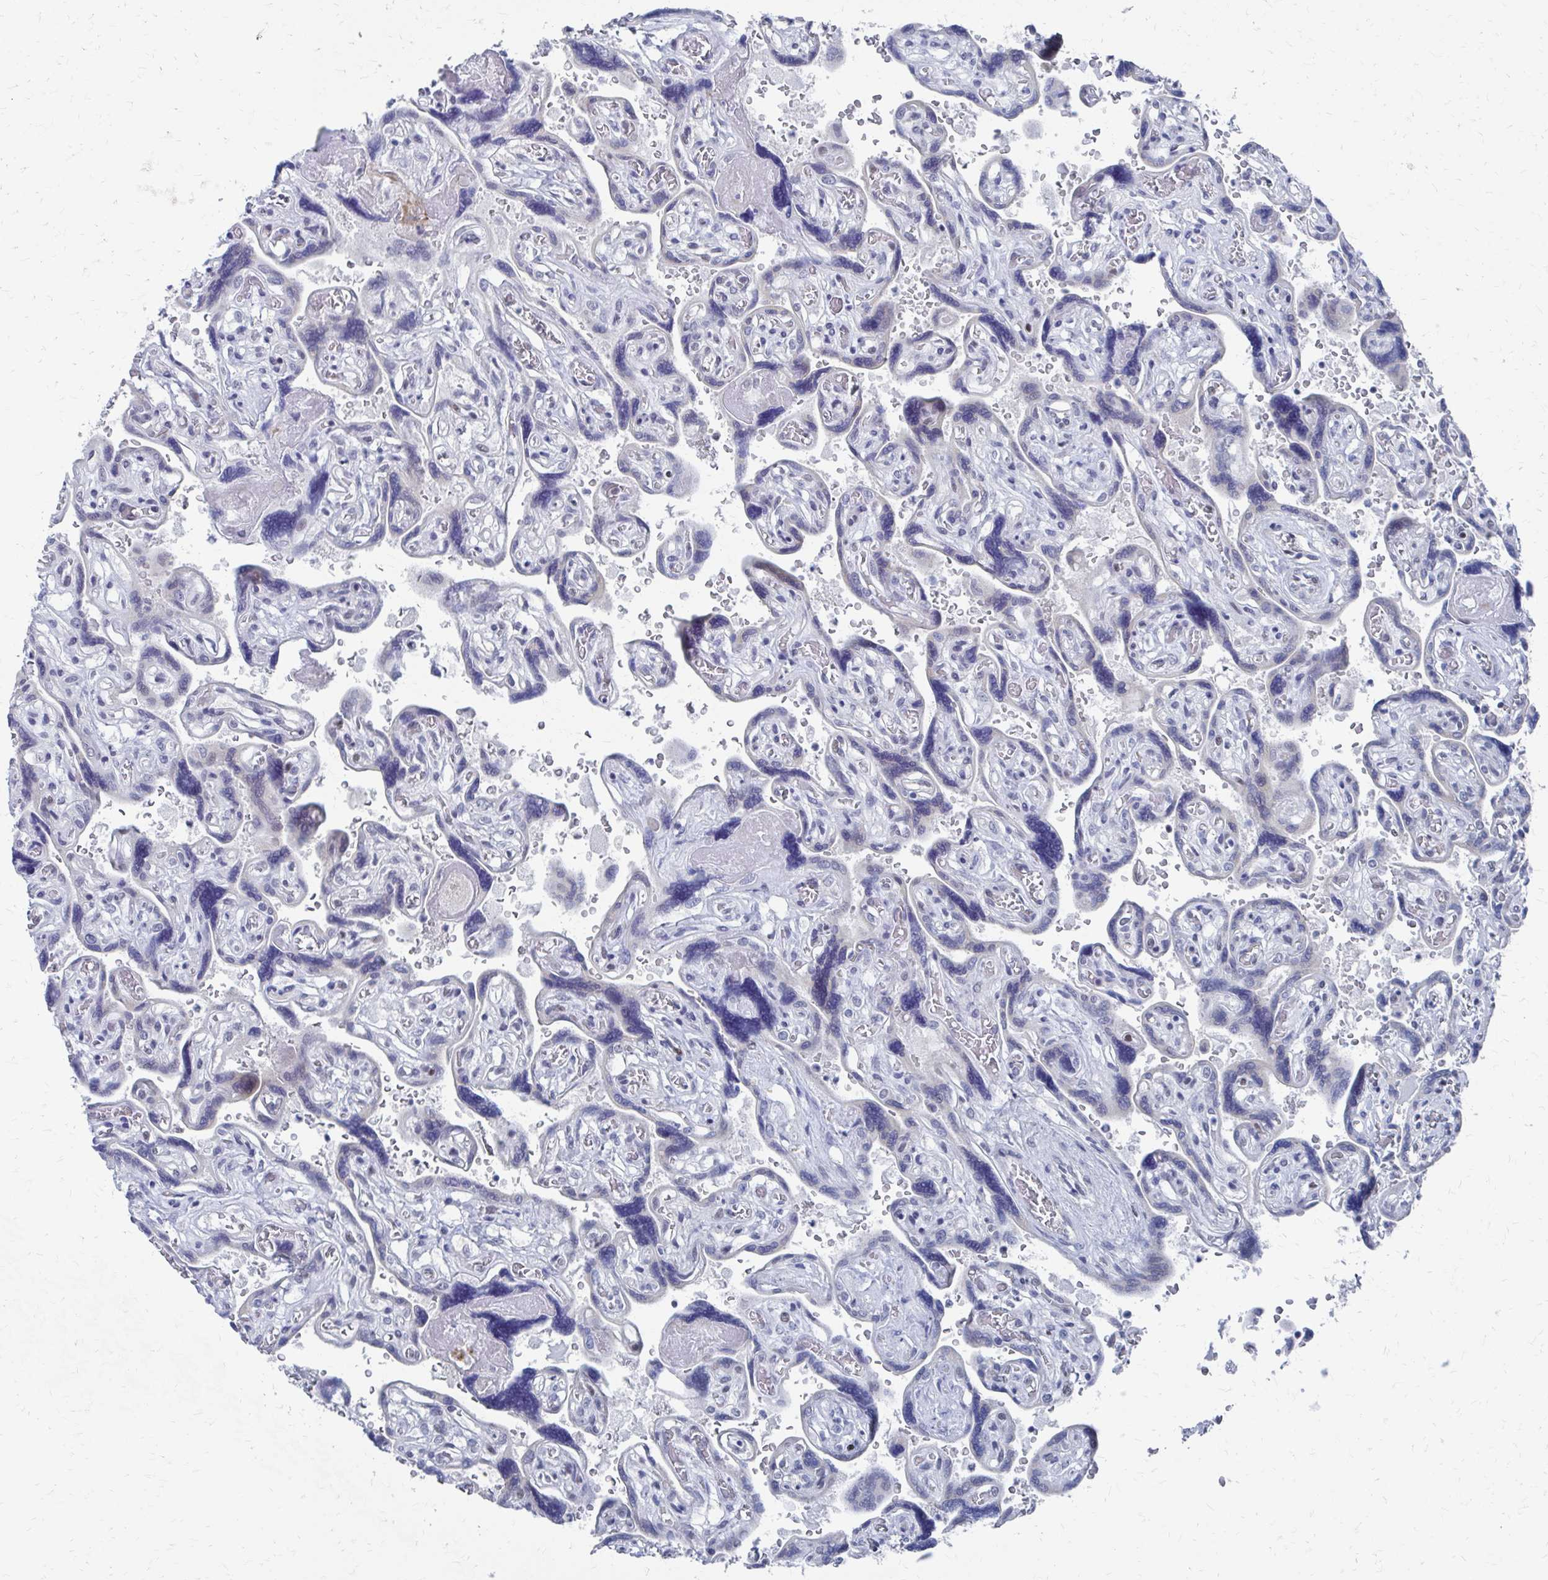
{"staining": {"intensity": "weak", "quantity": "<25%", "location": "nuclear"}, "tissue": "placenta", "cell_type": "Decidual cells", "image_type": "normal", "snomed": [{"axis": "morphology", "description": "Normal tissue, NOS"}, {"axis": "topography", "description": "Placenta"}], "caption": "This is an immunohistochemistry (IHC) micrograph of benign placenta. There is no positivity in decidual cells.", "gene": "CDIN1", "patient": {"sex": "female", "age": 32}}